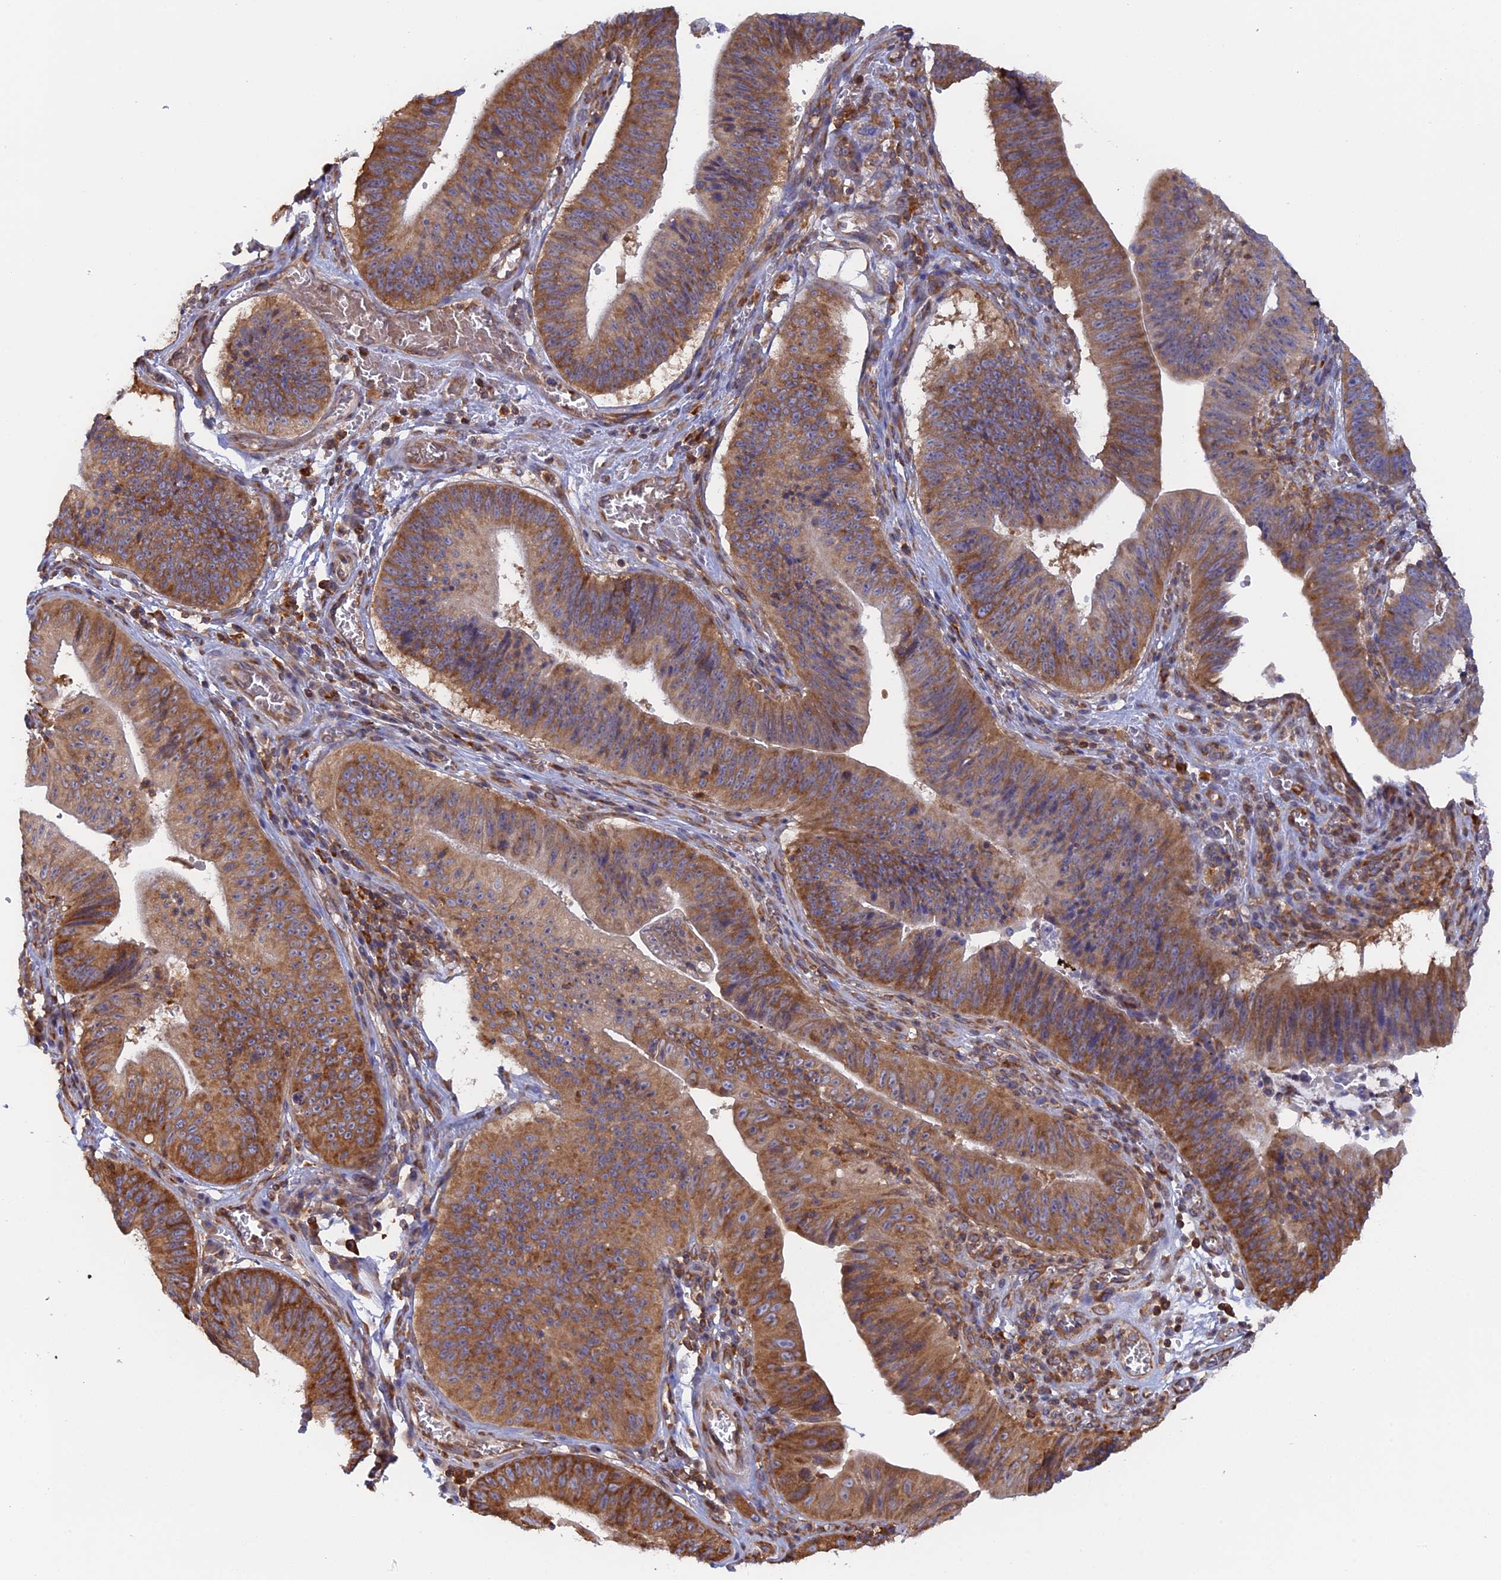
{"staining": {"intensity": "moderate", "quantity": ">75%", "location": "cytoplasmic/membranous"}, "tissue": "stomach cancer", "cell_type": "Tumor cells", "image_type": "cancer", "snomed": [{"axis": "morphology", "description": "Adenocarcinoma, NOS"}, {"axis": "topography", "description": "Stomach"}], "caption": "Human stomach adenocarcinoma stained with a brown dye reveals moderate cytoplasmic/membranous positive positivity in about >75% of tumor cells.", "gene": "GMIP", "patient": {"sex": "male", "age": 59}}